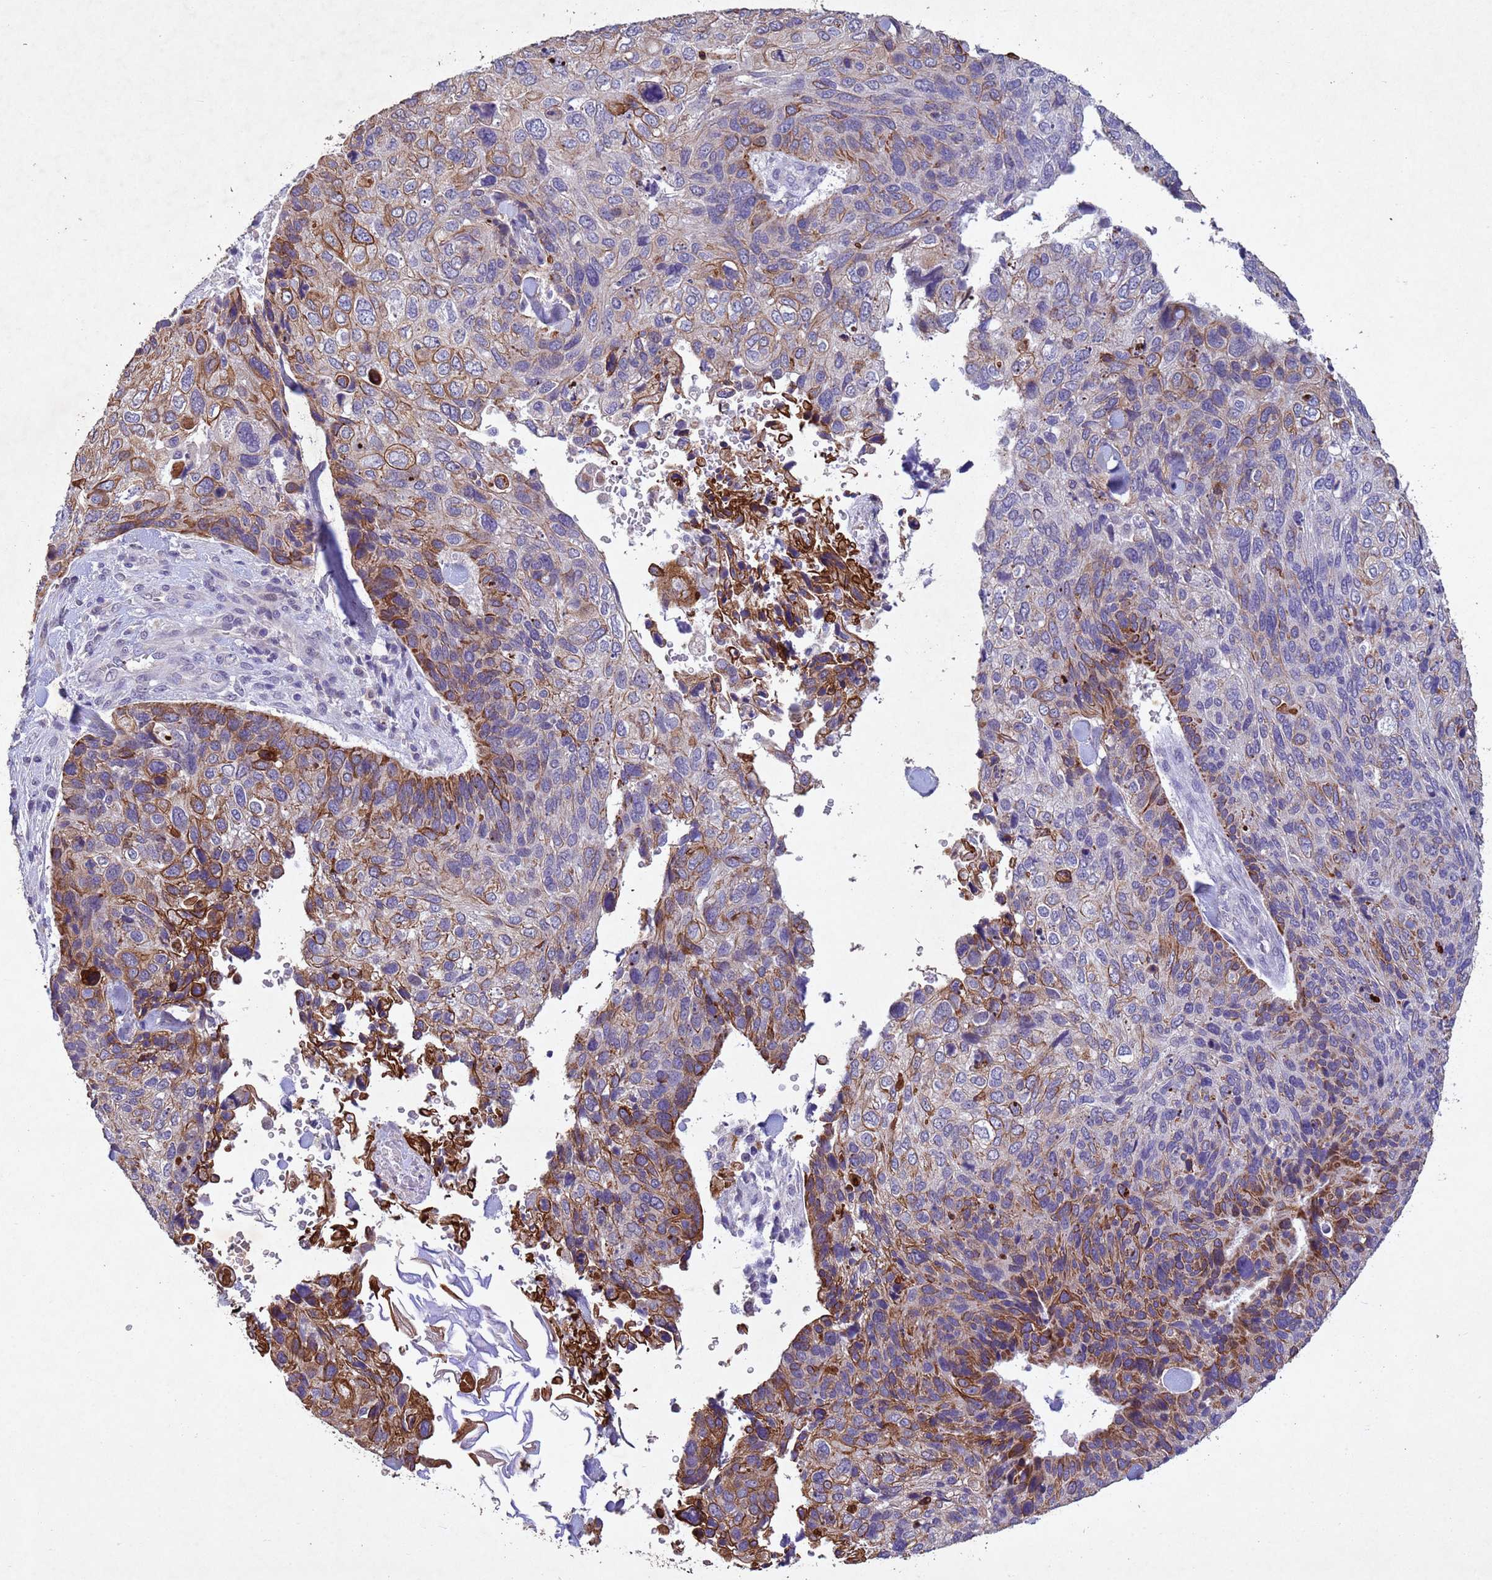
{"staining": {"intensity": "moderate", "quantity": "<25%", "location": "cytoplasmic/membranous"}, "tissue": "skin cancer", "cell_type": "Tumor cells", "image_type": "cancer", "snomed": [{"axis": "morphology", "description": "Basal cell carcinoma"}, {"axis": "topography", "description": "Skin"}], "caption": "Skin cancer stained with immunohistochemistry shows moderate cytoplasmic/membranous staining in about <25% of tumor cells. (brown staining indicates protein expression, while blue staining denotes nuclei).", "gene": "NLRP11", "patient": {"sex": "female", "age": 74}}